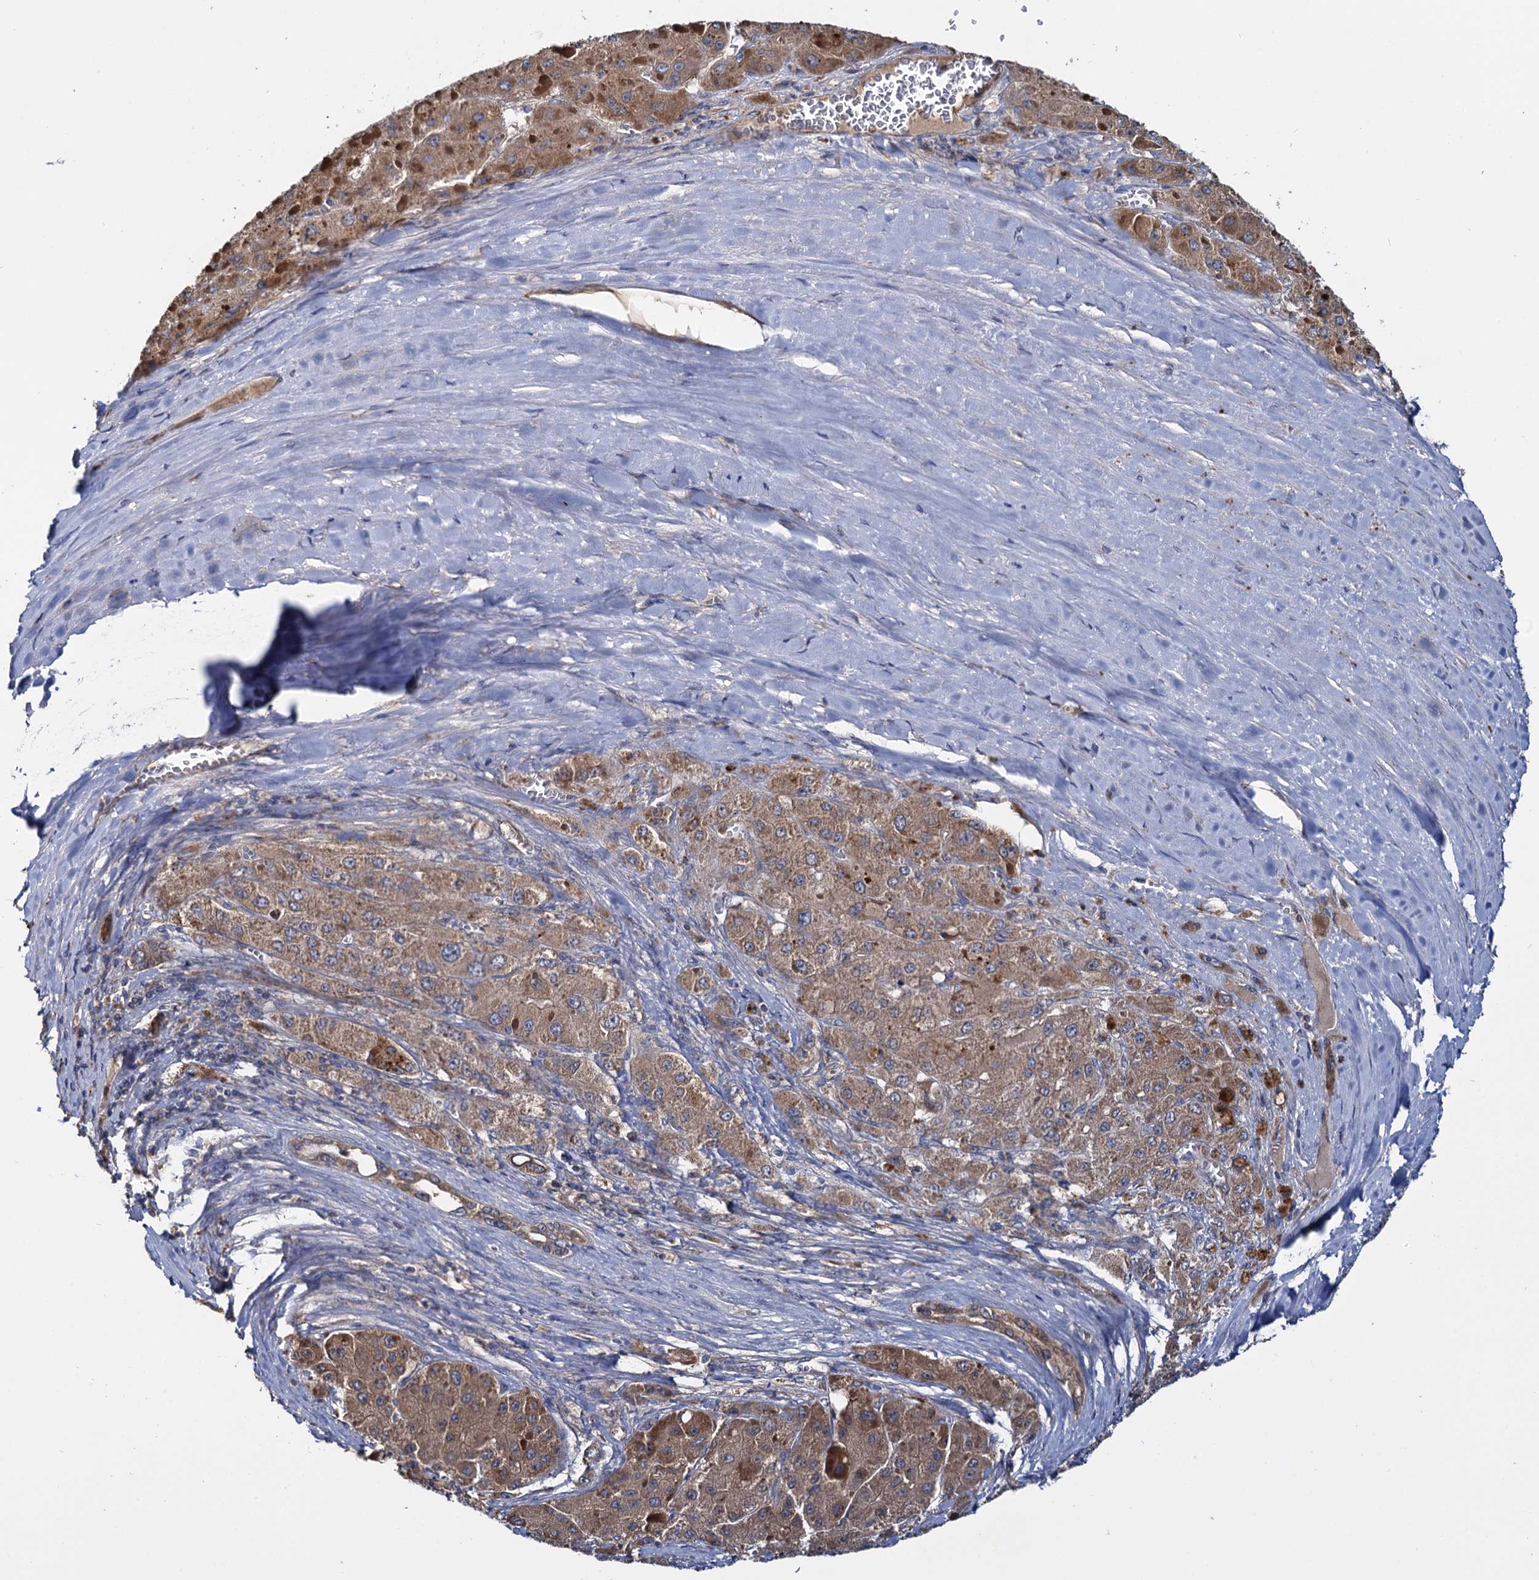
{"staining": {"intensity": "moderate", "quantity": ">75%", "location": "cytoplasmic/membranous"}, "tissue": "liver cancer", "cell_type": "Tumor cells", "image_type": "cancer", "snomed": [{"axis": "morphology", "description": "Carcinoma, Hepatocellular, NOS"}, {"axis": "topography", "description": "Liver"}], "caption": "Tumor cells reveal medium levels of moderate cytoplasmic/membranous expression in approximately >75% of cells in human hepatocellular carcinoma (liver). (Stains: DAB (3,3'-diaminobenzidine) in brown, nuclei in blue, Microscopy: brightfield microscopy at high magnification).", "gene": "CEP192", "patient": {"sex": "female", "age": 73}}